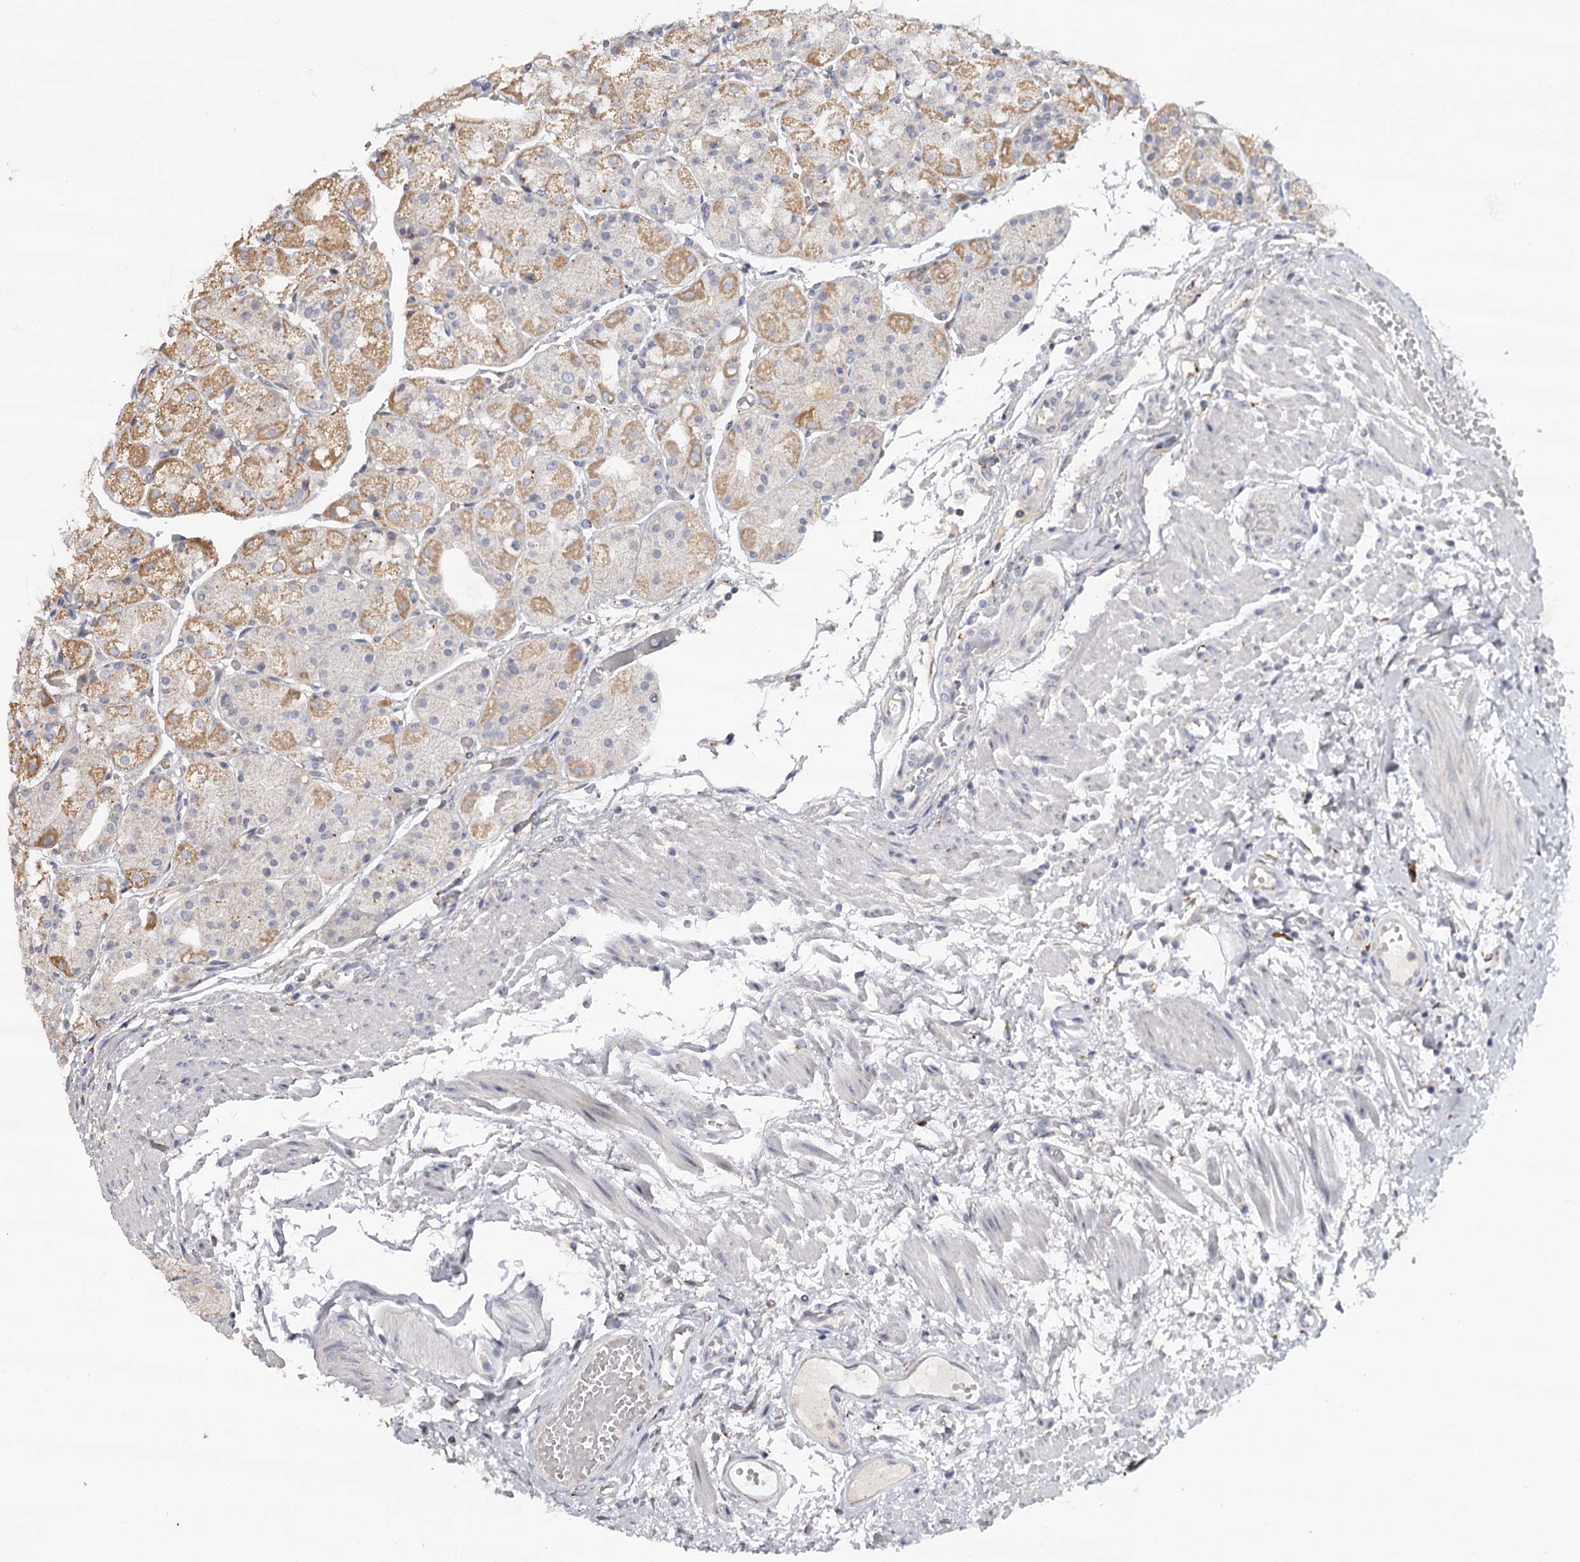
{"staining": {"intensity": "moderate", "quantity": ">75%", "location": "cytoplasmic/membranous"}, "tissue": "stomach", "cell_type": "Glandular cells", "image_type": "normal", "snomed": [{"axis": "morphology", "description": "Normal tissue, NOS"}, {"axis": "topography", "description": "Stomach, upper"}], "caption": "A medium amount of moderate cytoplasmic/membranous positivity is seen in approximately >75% of glandular cells in benign stomach. The staining was performed using DAB (3,3'-diaminobenzidine) to visualize the protein expression in brown, while the nuclei were stained in blue with hematoxylin (Magnification: 20x).", "gene": "CDC123", "patient": {"sex": "male", "age": 72}}